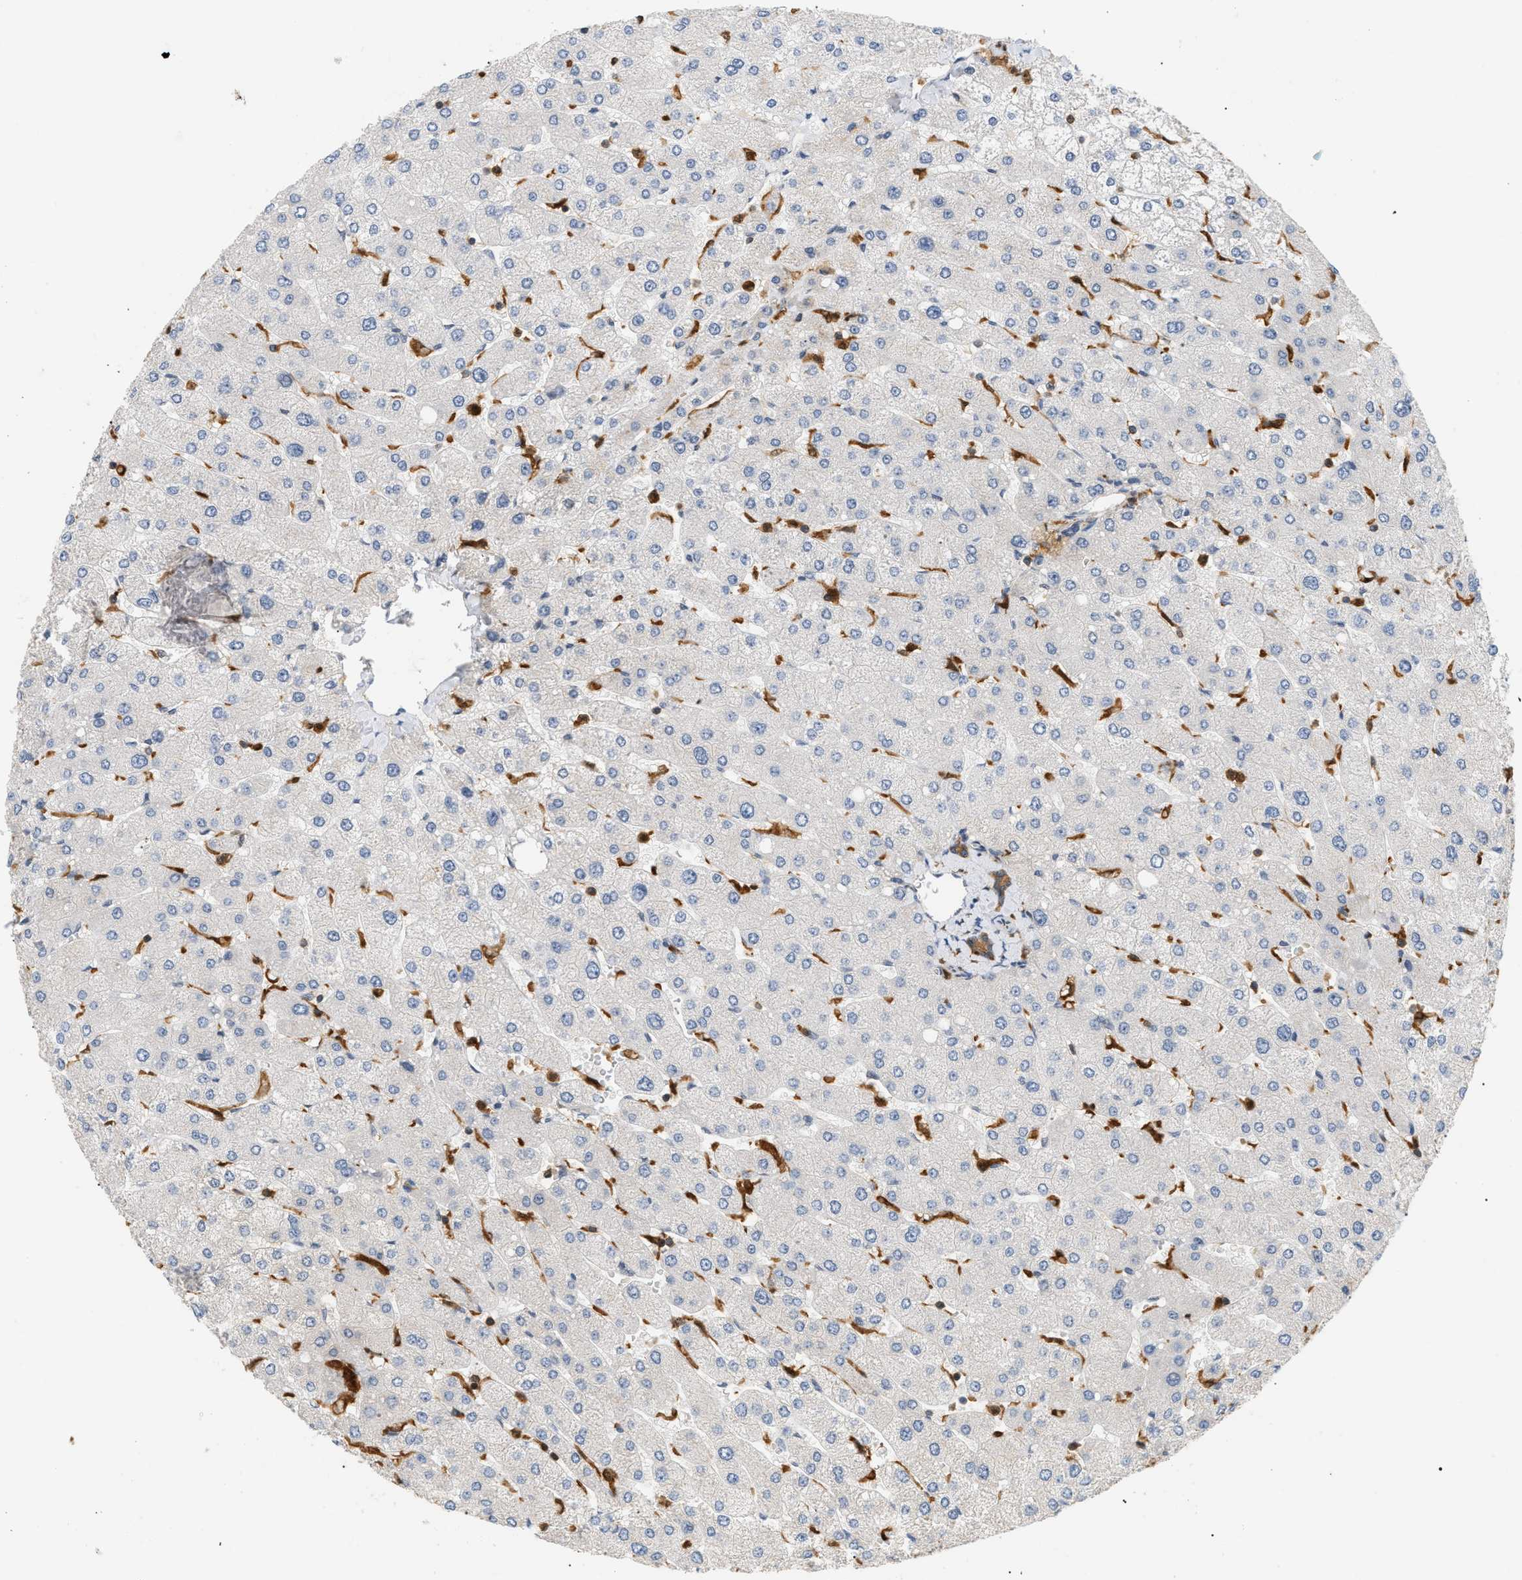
{"staining": {"intensity": "moderate", "quantity": ">75%", "location": "cytoplasmic/membranous"}, "tissue": "liver", "cell_type": "Cholangiocytes", "image_type": "normal", "snomed": [{"axis": "morphology", "description": "Normal tissue, NOS"}, {"axis": "topography", "description": "Liver"}], "caption": "A brown stain labels moderate cytoplasmic/membranous expression of a protein in cholangiocytes of benign human liver. (DAB (3,3'-diaminobenzidine) = brown stain, brightfield microscopy at high magnification).", "gene": "PYCARD", "patient": {"sex": "male", "age": 55}}